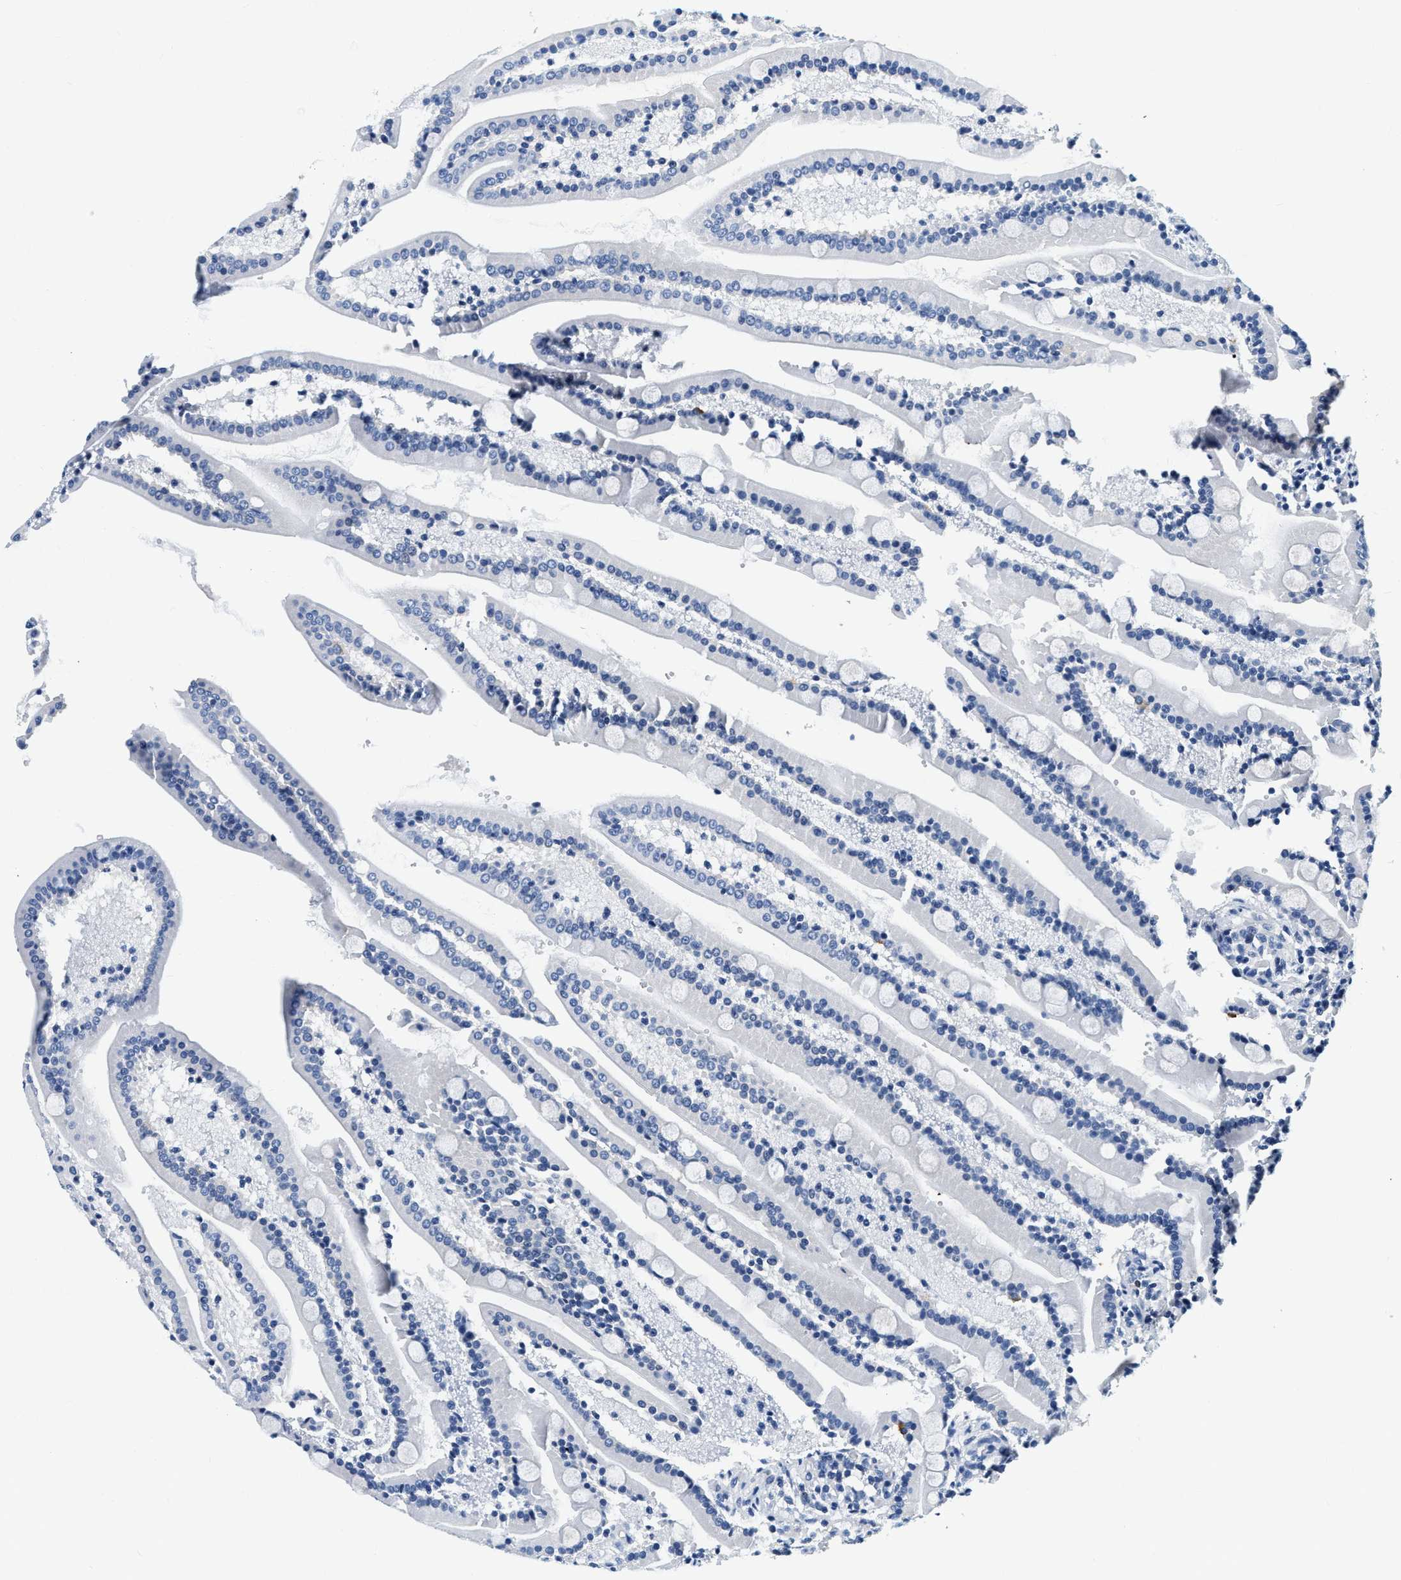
{"staining": {"intensity": "moderate", "quantity": "<25%", "location": "cytoplasmic/membranous"}, "tissue": "duodenum", "cell_type": "Glandular cells", "image_type": "normal", "snomed": [{"axis": "morphology", "description": "Normal tissue, NOS"}, {"axis": "topography", "description": "Duodenum"}], "caption": "Brown immunohistochemical staining in benign human duodenum exhibits moderate cytoplasmic/membranous positivity in about <25% of glandular cells.", "gene": "EIF2AK2", "patient": {"sex": "male", "age": 54}}